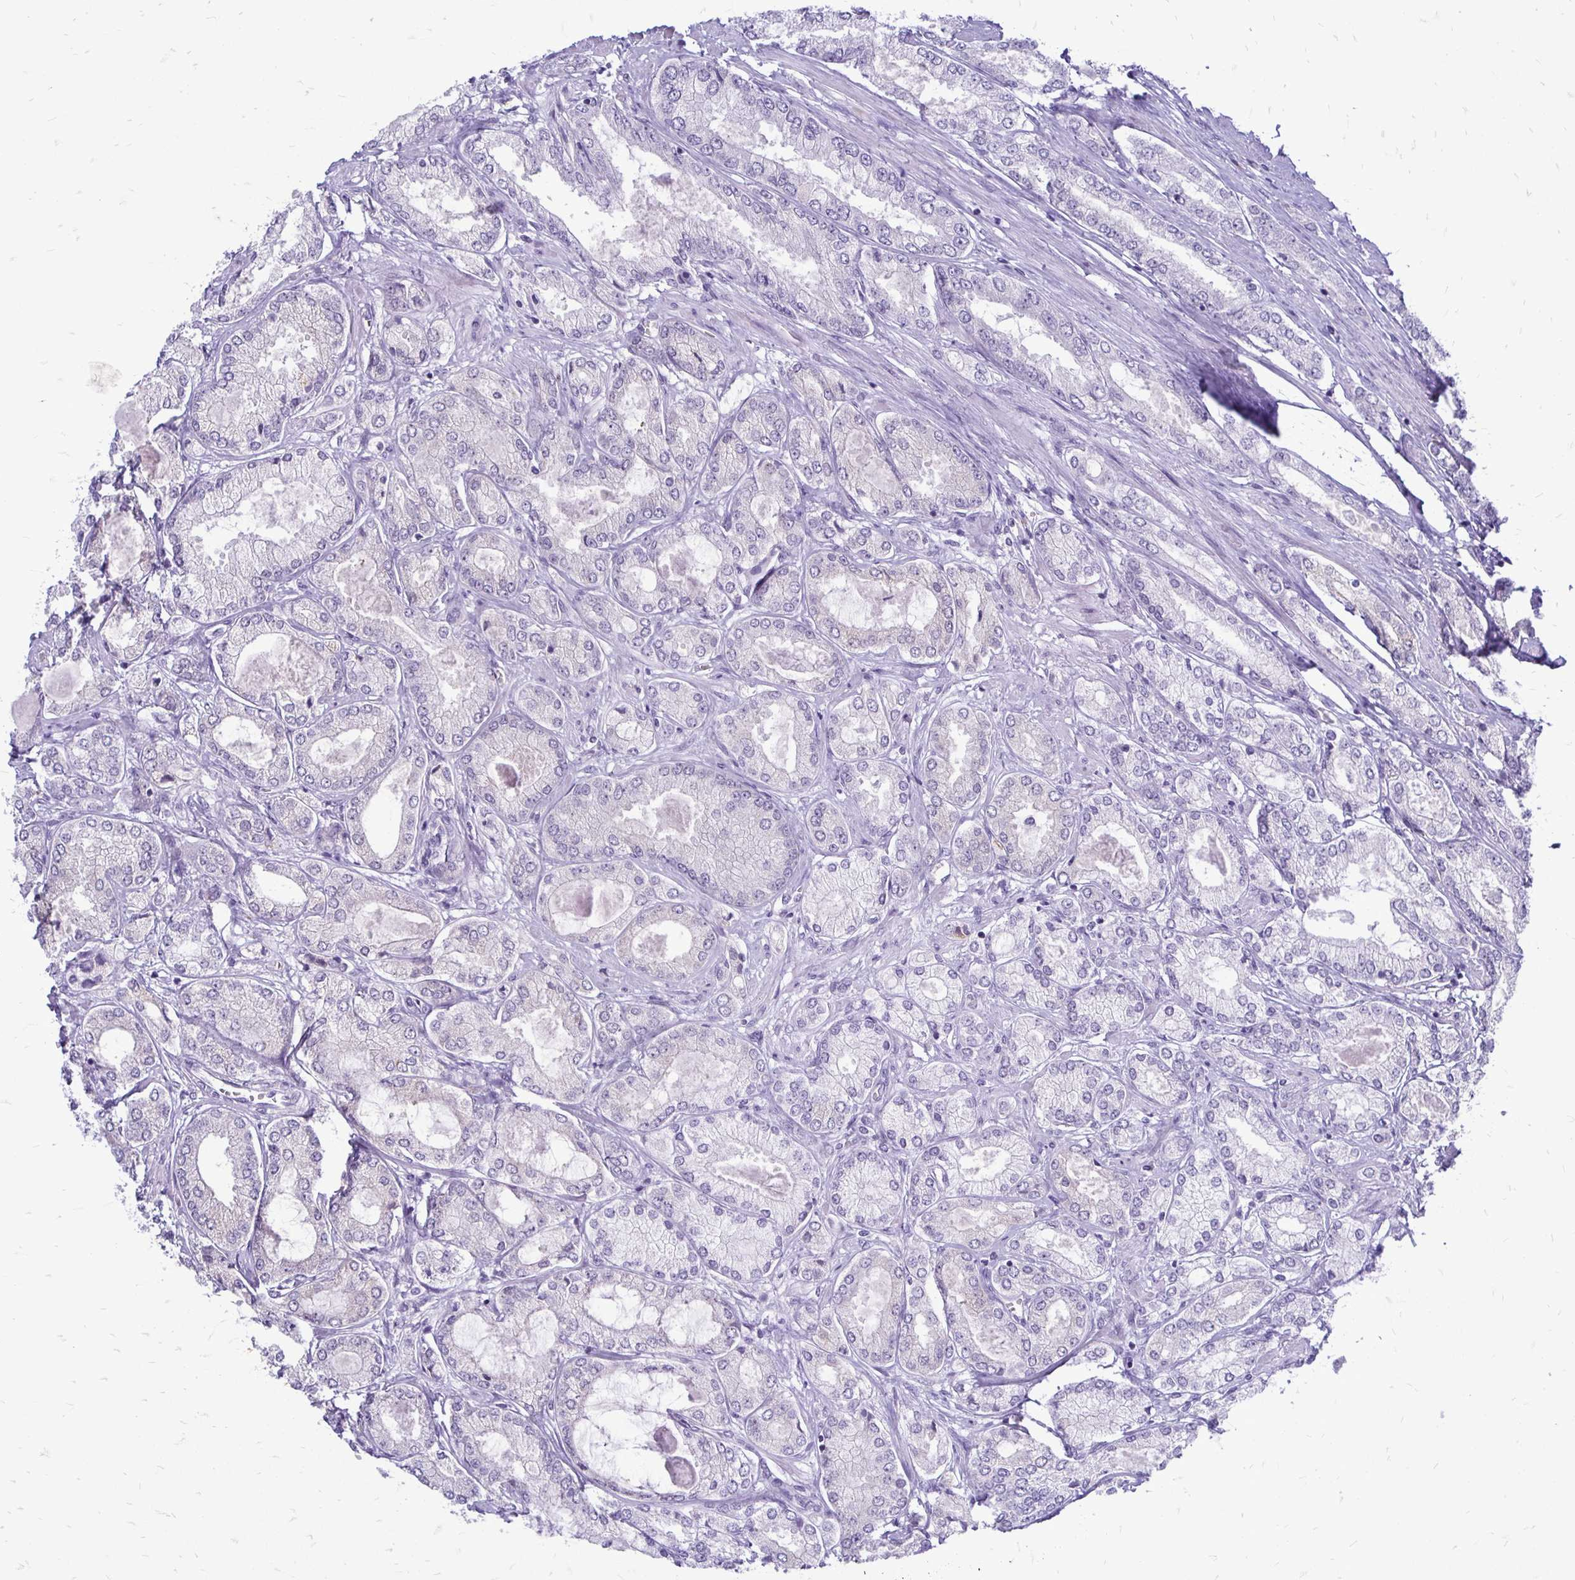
{"staining": {"intensity": "negative", "quantity": "none", "location": "none"}, "tissue": "prostate cancer", "cell_type": "Tumor cells", "image_type": "cancer", "snomed": [{"axis": "morphology", "description": "Adenocarcinoma, High grade"}, {"axis": "topography", "description": "Prostate"}], "caption": "There is no significant positivity in tumor cells of prostate adenocarcinoma (high-grade). Brightfield microscopy of IHC stained with DAB (brown) and hematoxylin (blue), captured at high magnification.", "gene": "EPYC", "patient": {"sex": "male", "age": 68}}